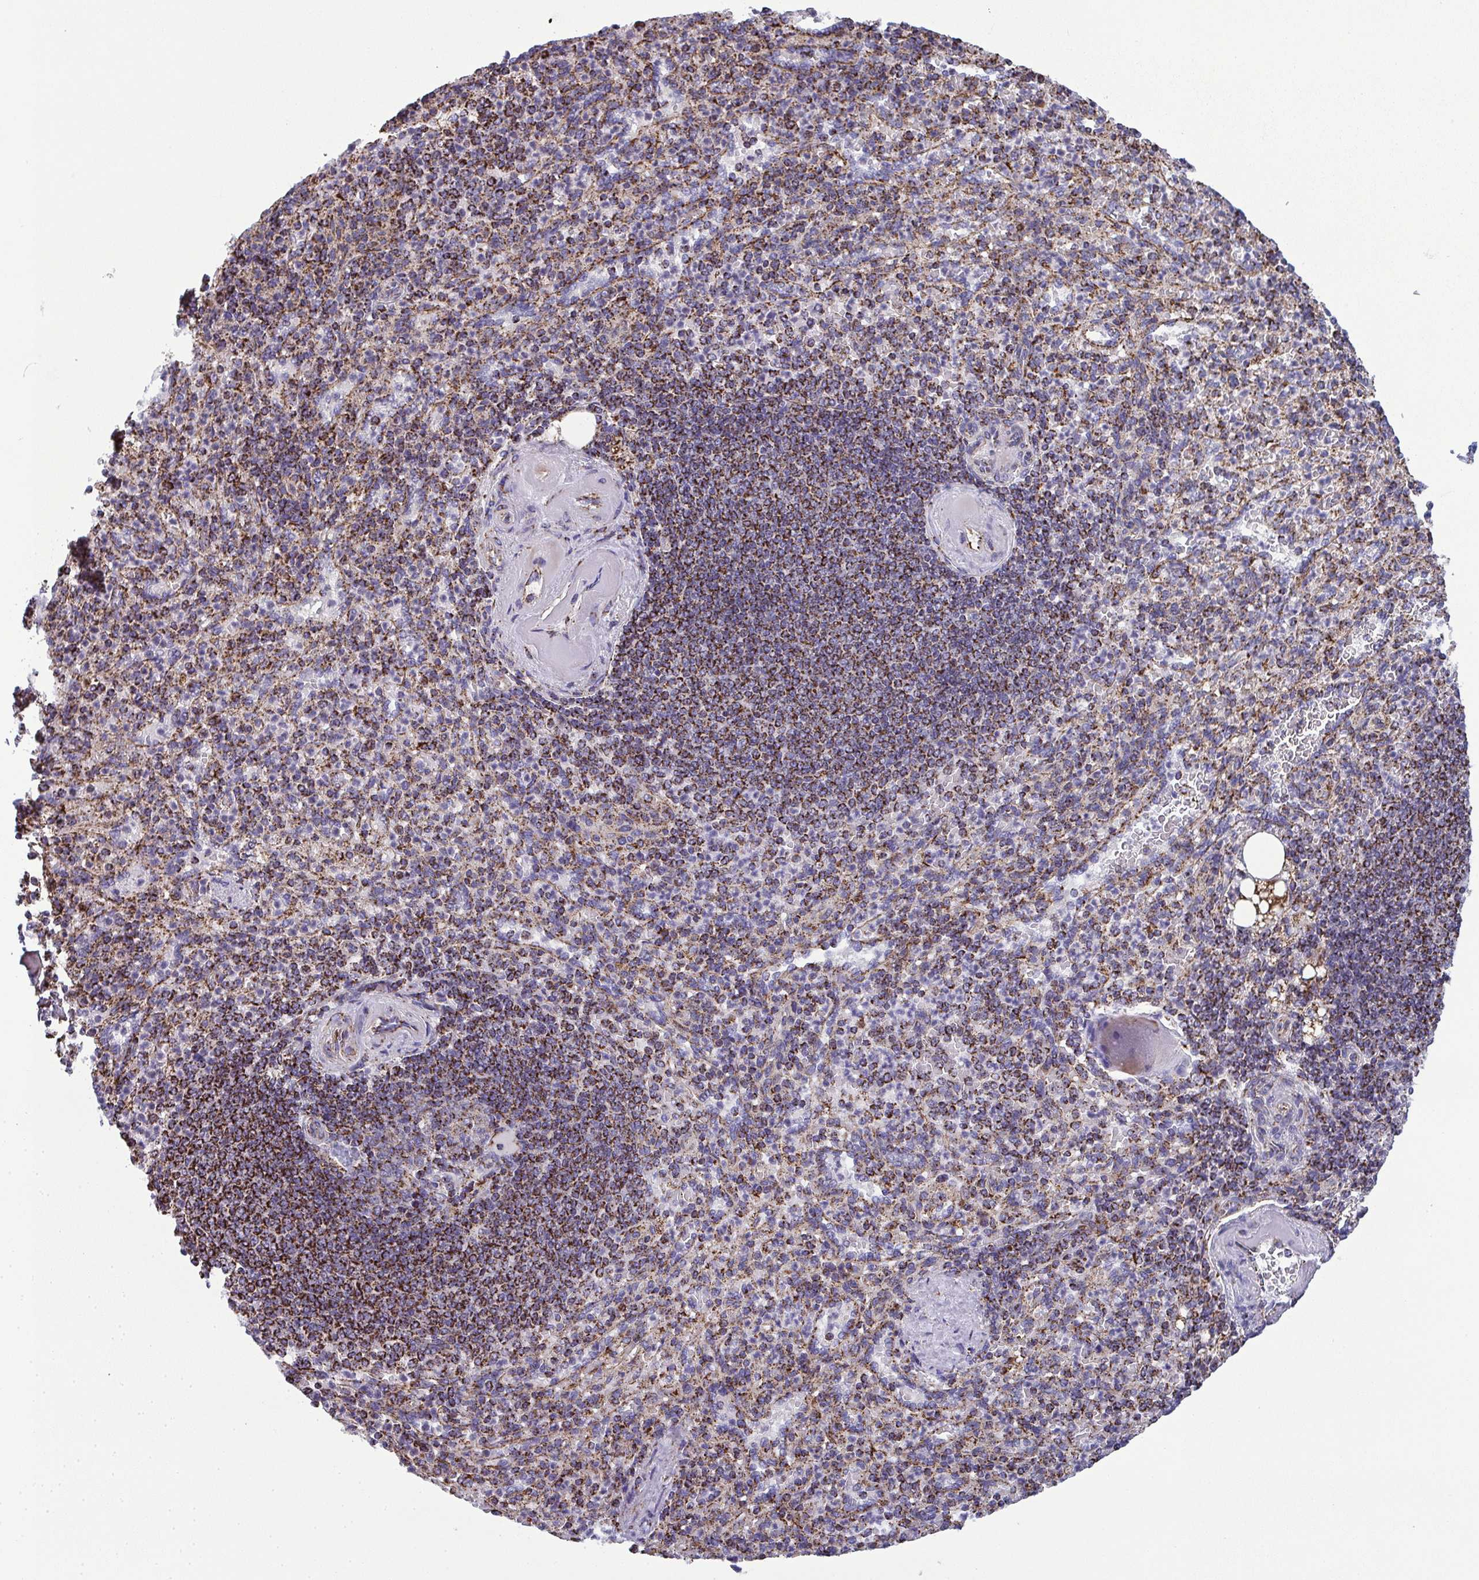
{"staining": {"intensity": "strong", "quantity": ">75%", "location": "cytoplasmic/membranous"}, "tissue": "spleen", "cell_type": "Cells in red pulp", "image_type": "normal", "snomed": [{"axis": "morphology", "description": "Normal tissue, NOS"}, {"axis": "topography", "description": "Spleen"}], "caption": "IHC of normal spleen exhibits high levels of strong cytoplasmic/membranous expression in about >75% of cells in red pulp.", "gene": "CSDE1", "patient": {"sex": "female", "age": 74}}